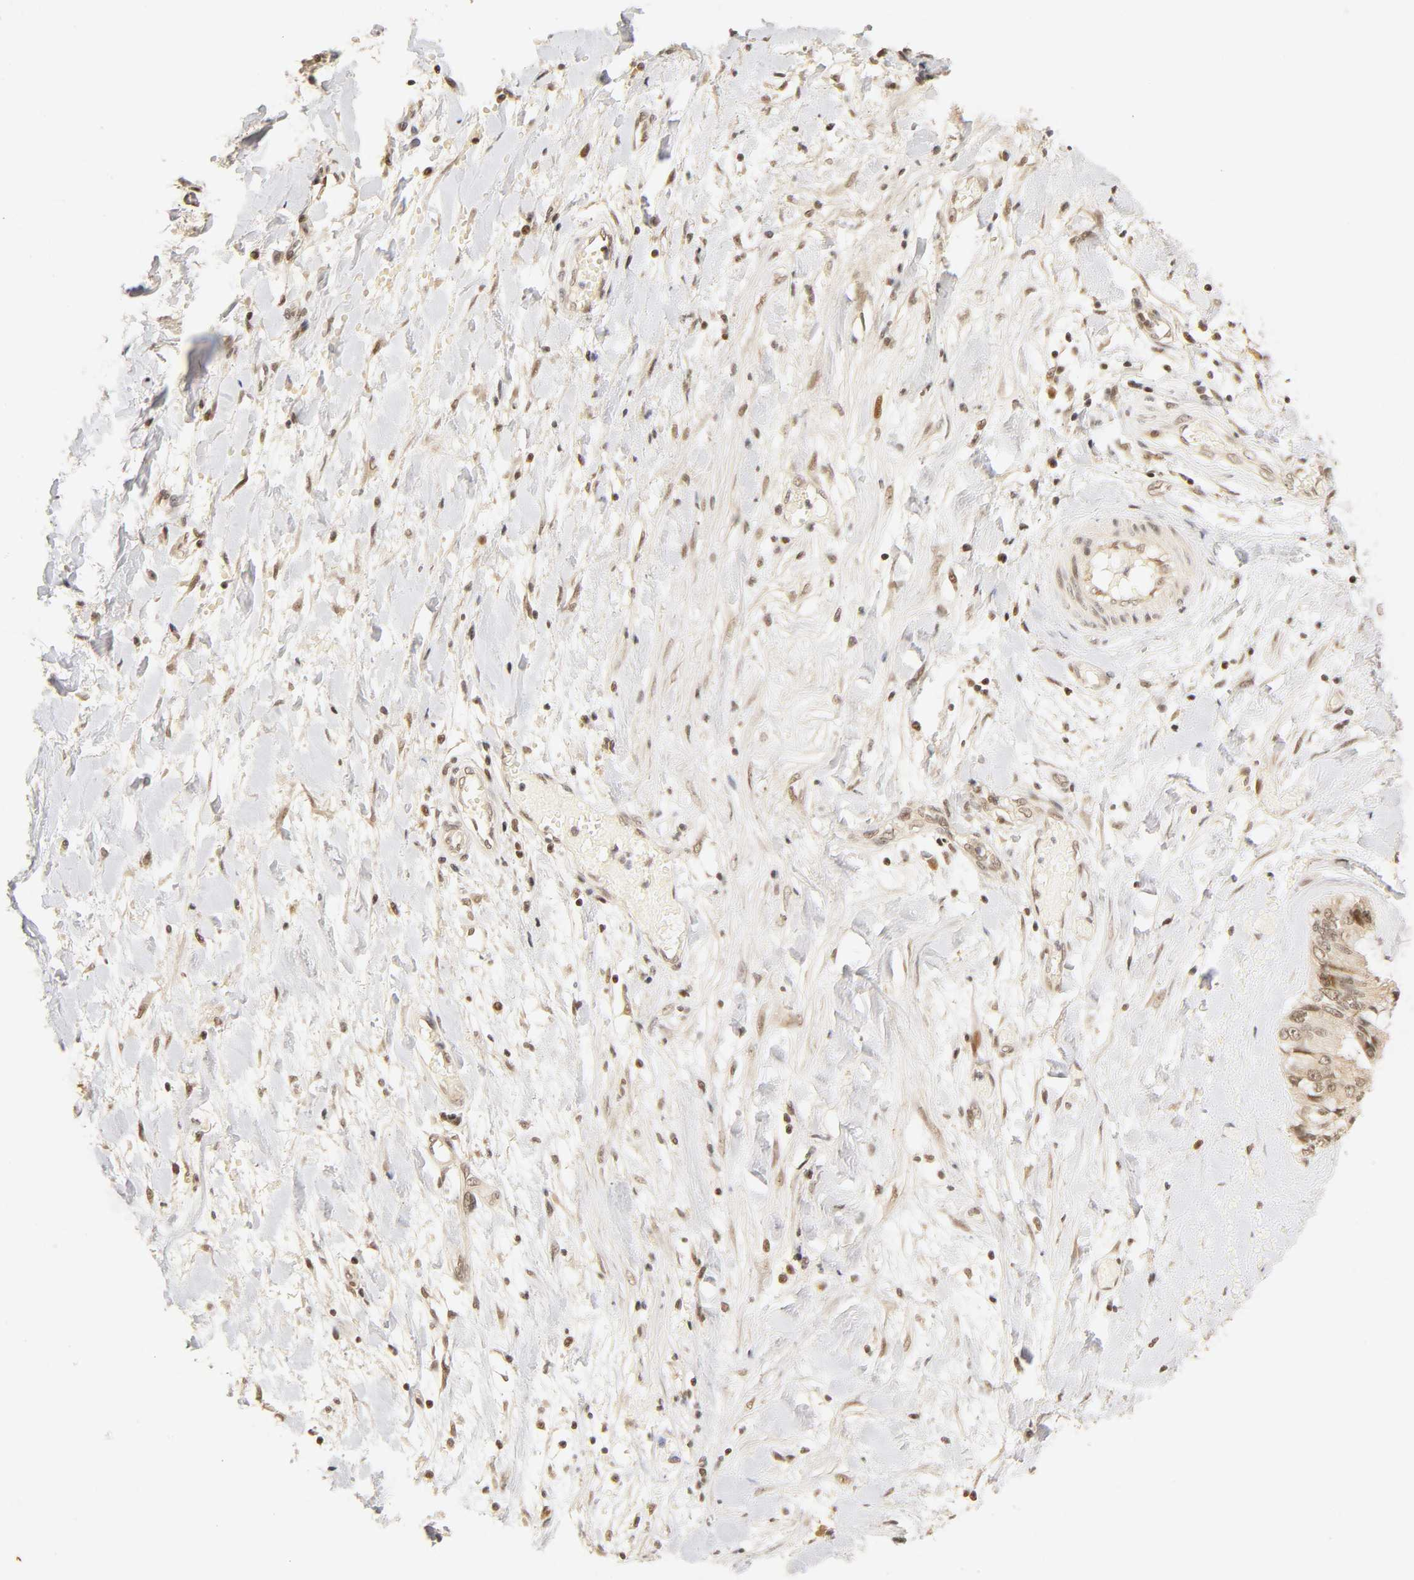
{"staining": {"intensity": "weak", "quantity": "25%-75%", "location": "cytoplasmic/membranous,nuclear"}, "tissue": "ovarian cancer", "cell_type": "Tumor cells", "image_type": "cancer", "snomed": [{"axis": "morphology", "description": "Cystadenocarcinoma, mucinous, NOS"}, {"axis": "topography", "description": "Ovary"}], "caption": "Human ovarian cancer (mucinous cystadenocarcinoma) stained with a brown dye demonstrates weak cytoplasmic/membranous and nuclear positive expression in approximately 25%-75% of tumor cells.", "gene": "TAF10", "patient": {"sex": "female", "age": 39}}